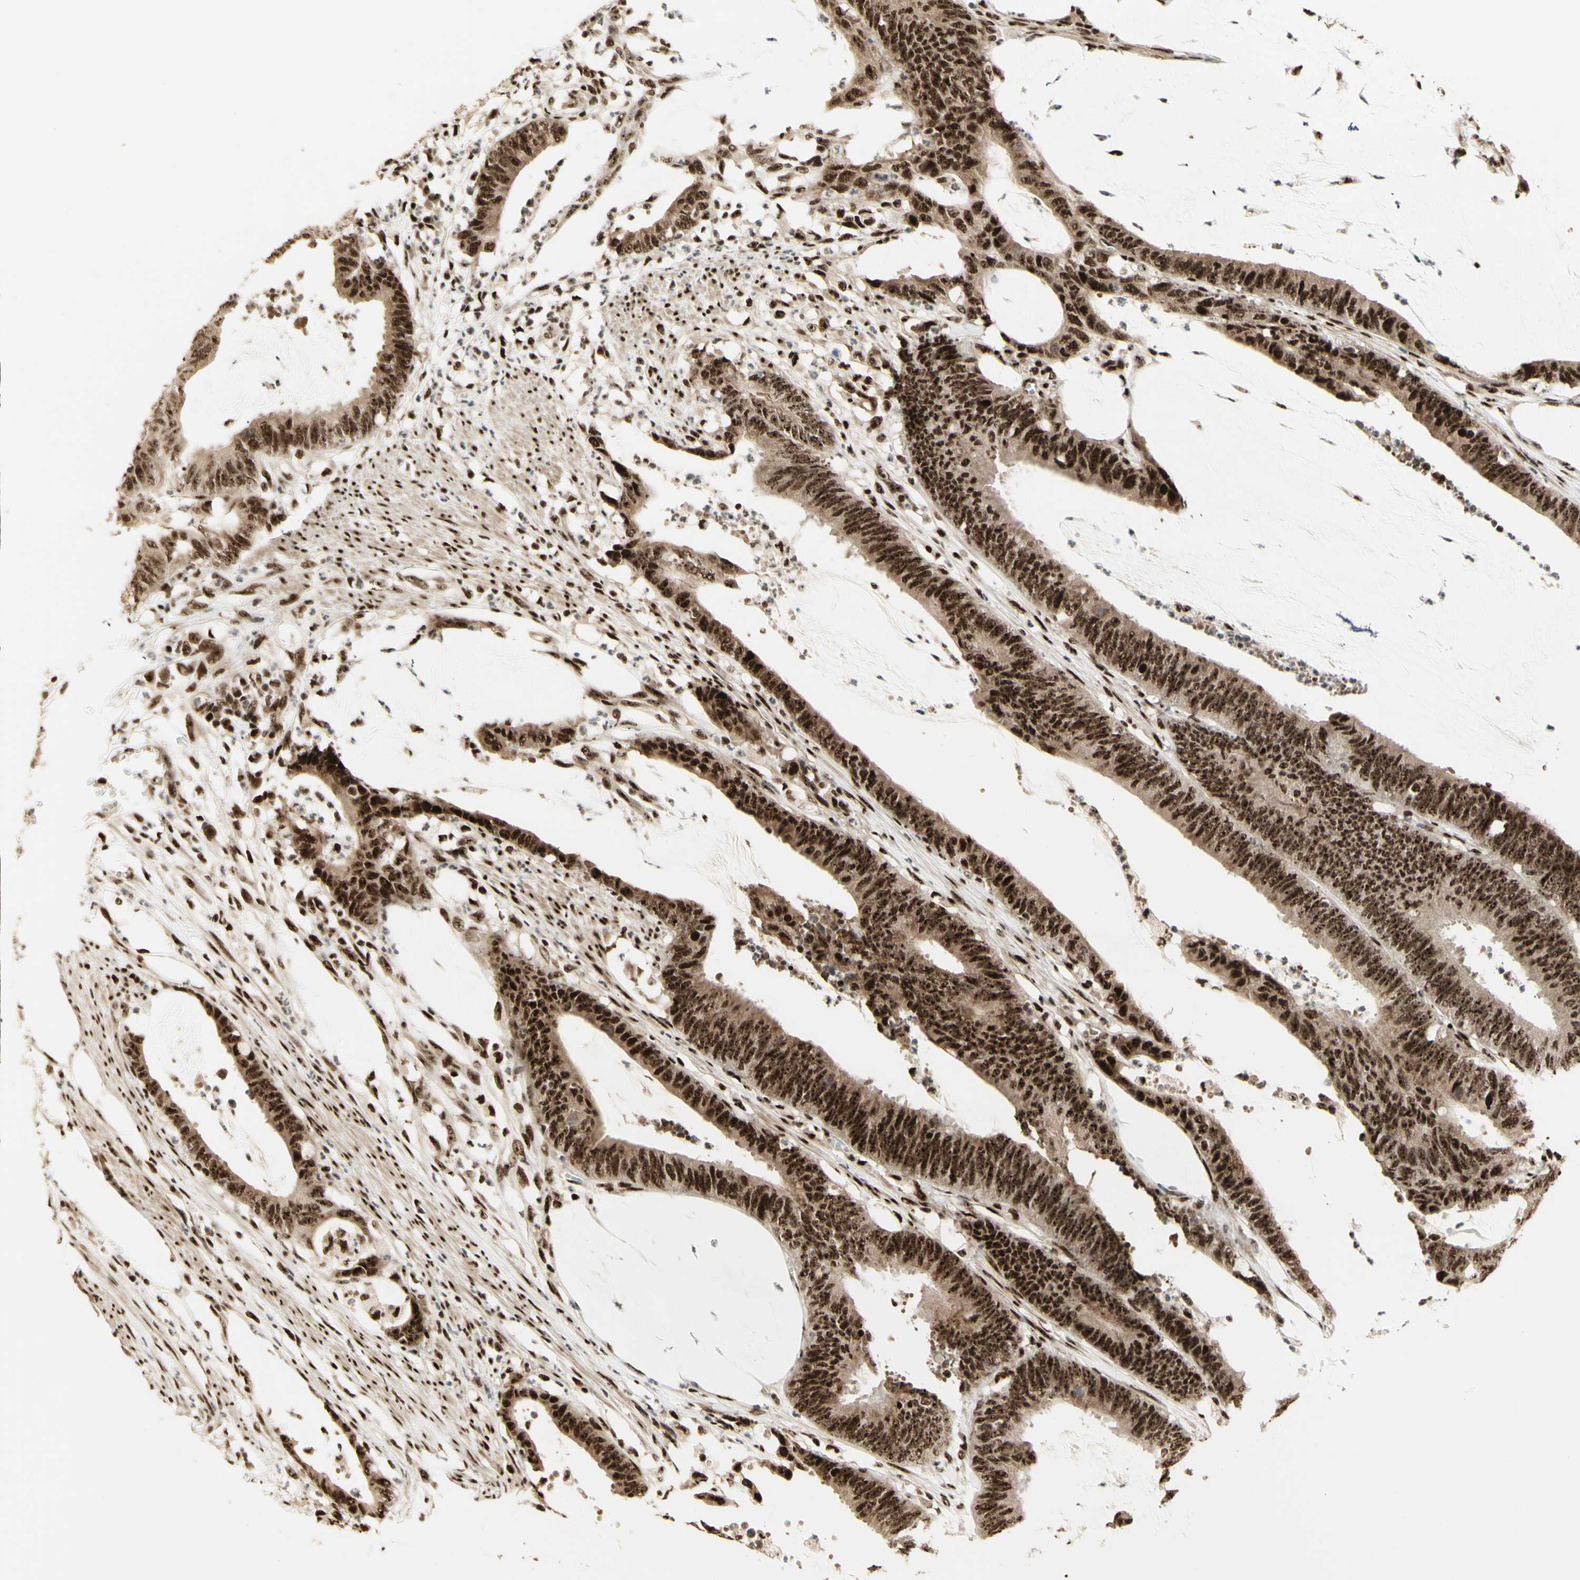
{"staining": {"intensity": "strong", "quantity": ">75%", "location": "cytoplasmic/membranous,nuclear"}, "tissue": "colorectal cancer", "cell_type": "Tumor cells", "image_type": "cancer", "snomed": [{"axis": "morphology", "description": "Adenocarcinoma, NOS"}, {"axis": "topography", "description": "Rectum"}], "caption": "Immunohistochemical staining of colorectal cancer demonstrates strong cytoplasmic/membranous and nuclear protein staining in about >75% of tumor cells. Immunohistochemistry stains the protein in brown and the nuclei are stained blue.", "gene": "DHX9", "patient": {"sex": "female", "age": 66}}